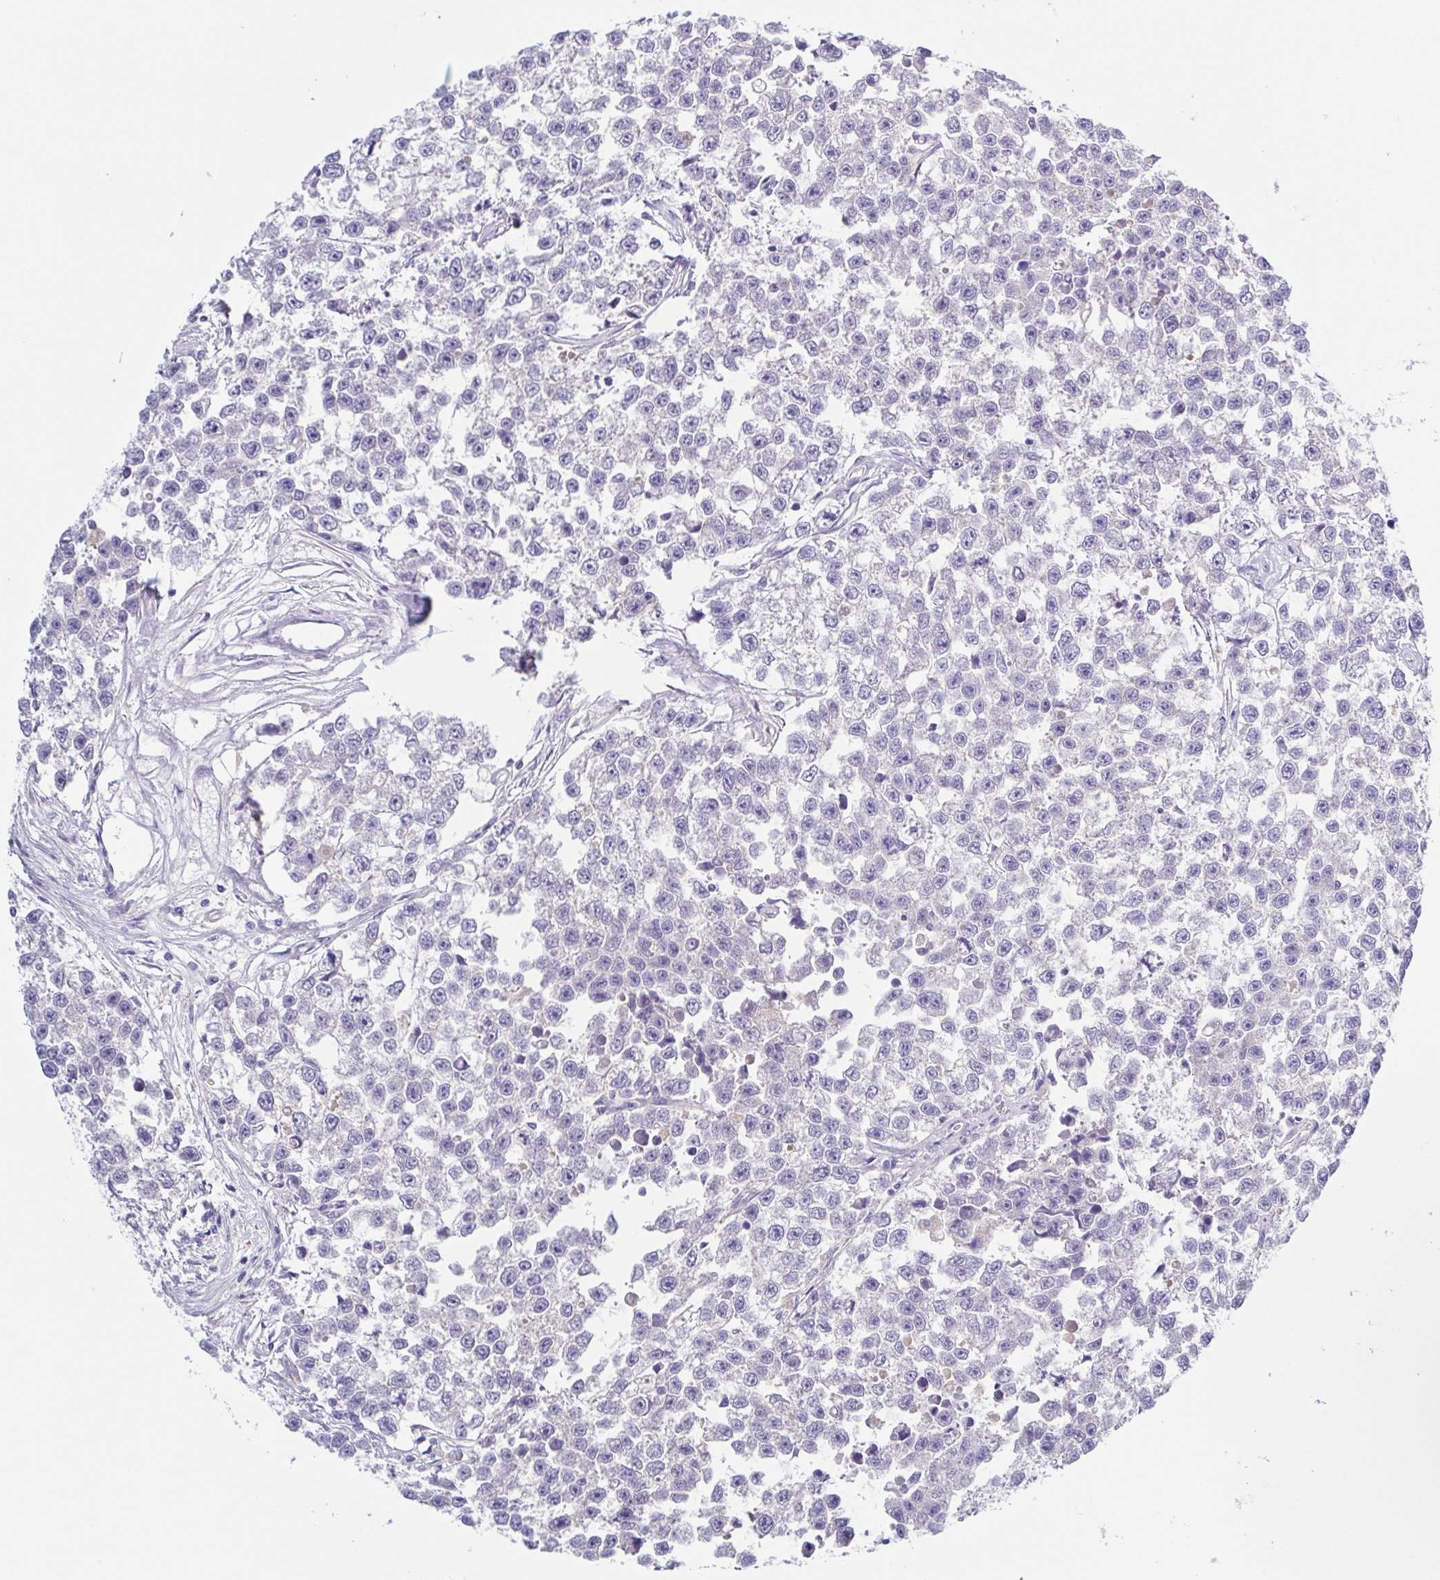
{"staining": {"intensity": "negative", "quantity": "none", "location": "none"}, "tissue": "testis cancer", "cell_type": "Tumor cells", "image_type": "cancer", "snomed": [{"axis": "morphology", "description": "Seminoma, NOS"}, {"axis": "topography", "description": "Testis"}], "caption": "A photomicrograph of human seminoma (testis) is negative for staining in tumor cells.", "gene": "A1BG", "patient": {"sex": "male", "age": 26}}